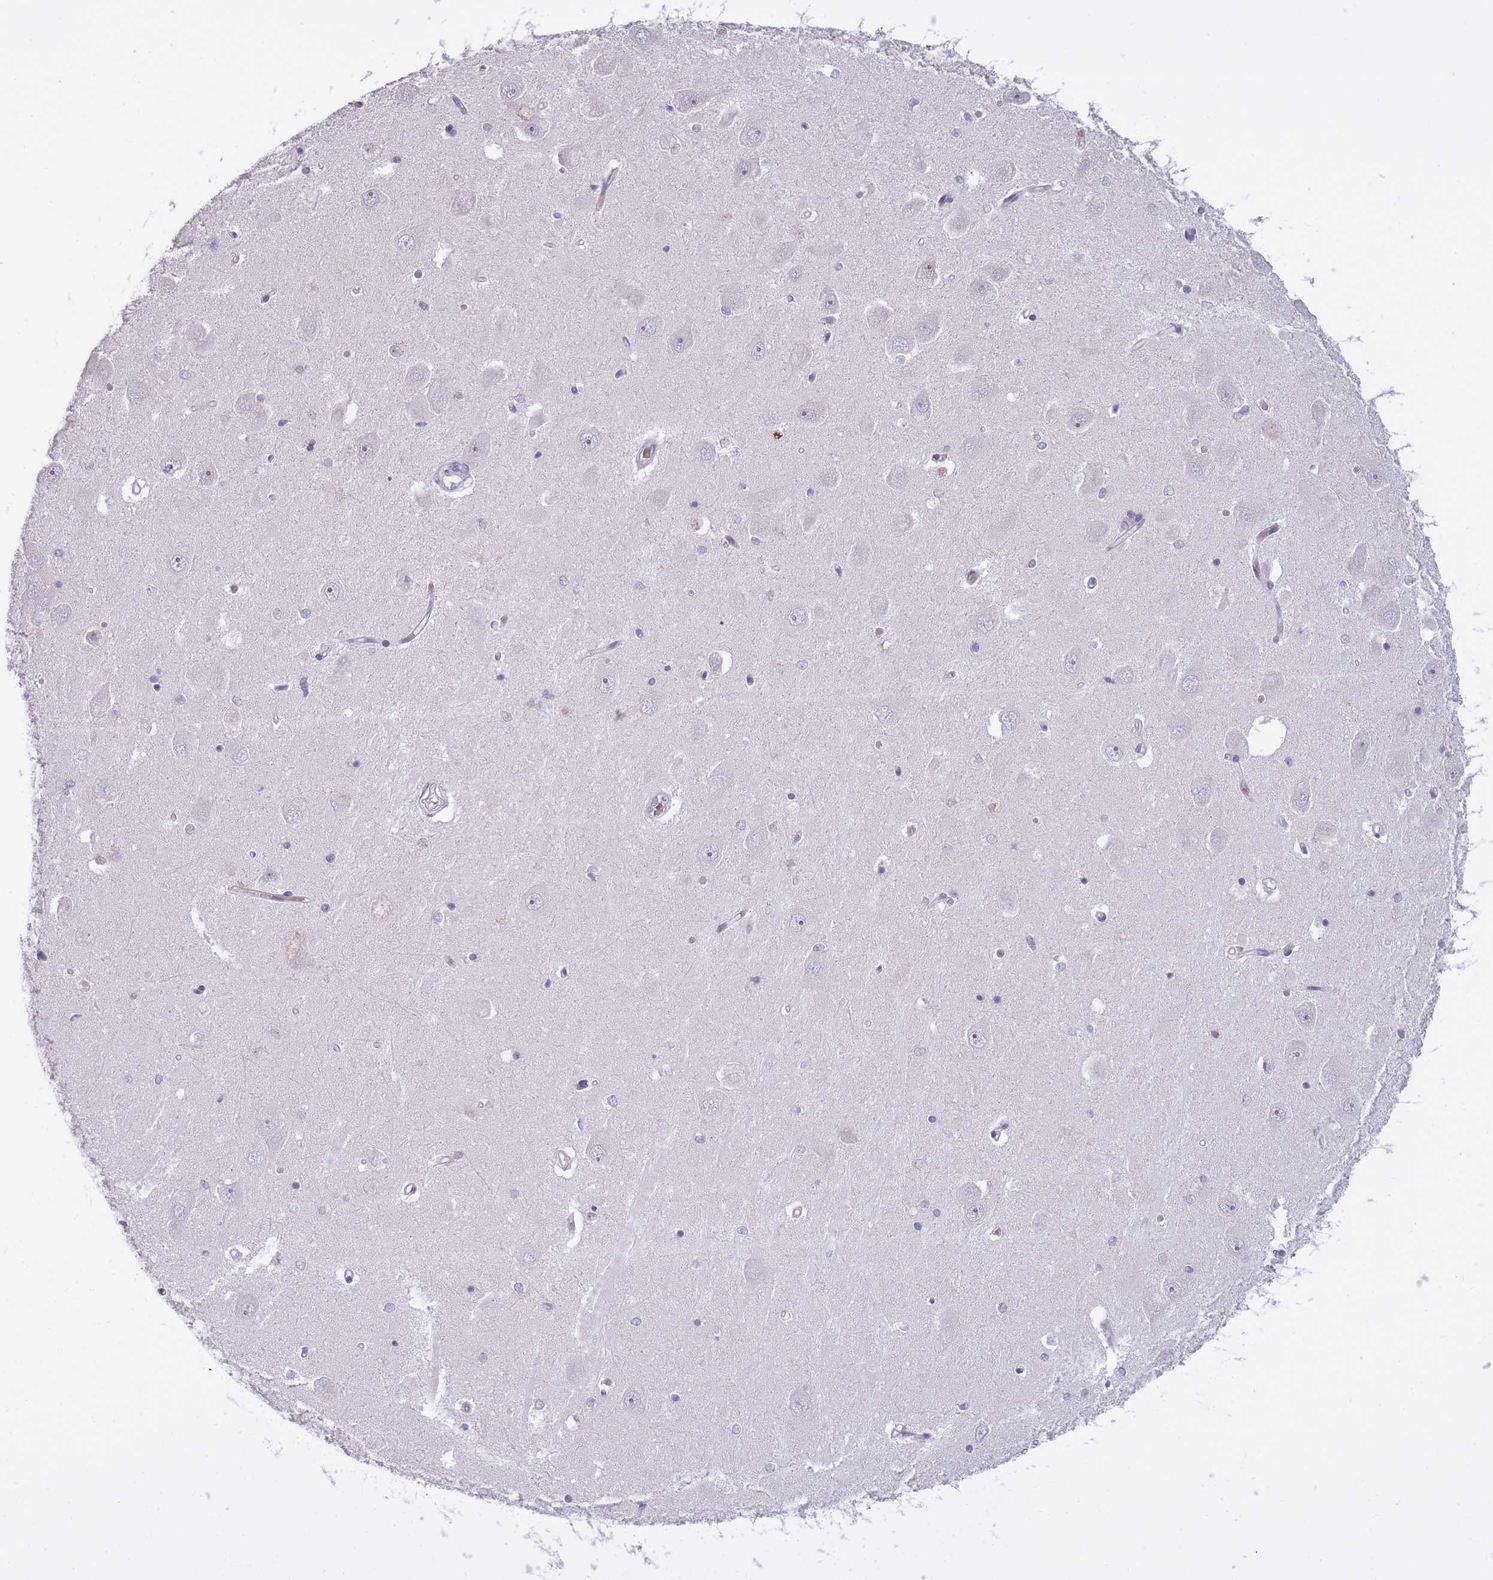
{"staining": {"intensity": "negative", "quantity": "none", "location": "none"}, "tissue": "hippocampus", "cell_type": "Glial cells", "image_type": "normal", "snomed": [{"axis": "morphology", "description": "Normal tissue, NOS"}, {"axis": "topography", "description": "Hippocampus"}], "caption": "This photomicrograph is of benign hippocampus stained with immunohistochemistry to label a protein in brown with the nuclei are counter-stained blue. There is no staining in glial cells.", "gene": "CXorf38", "patient": {"sex": "male", "age": 45}}